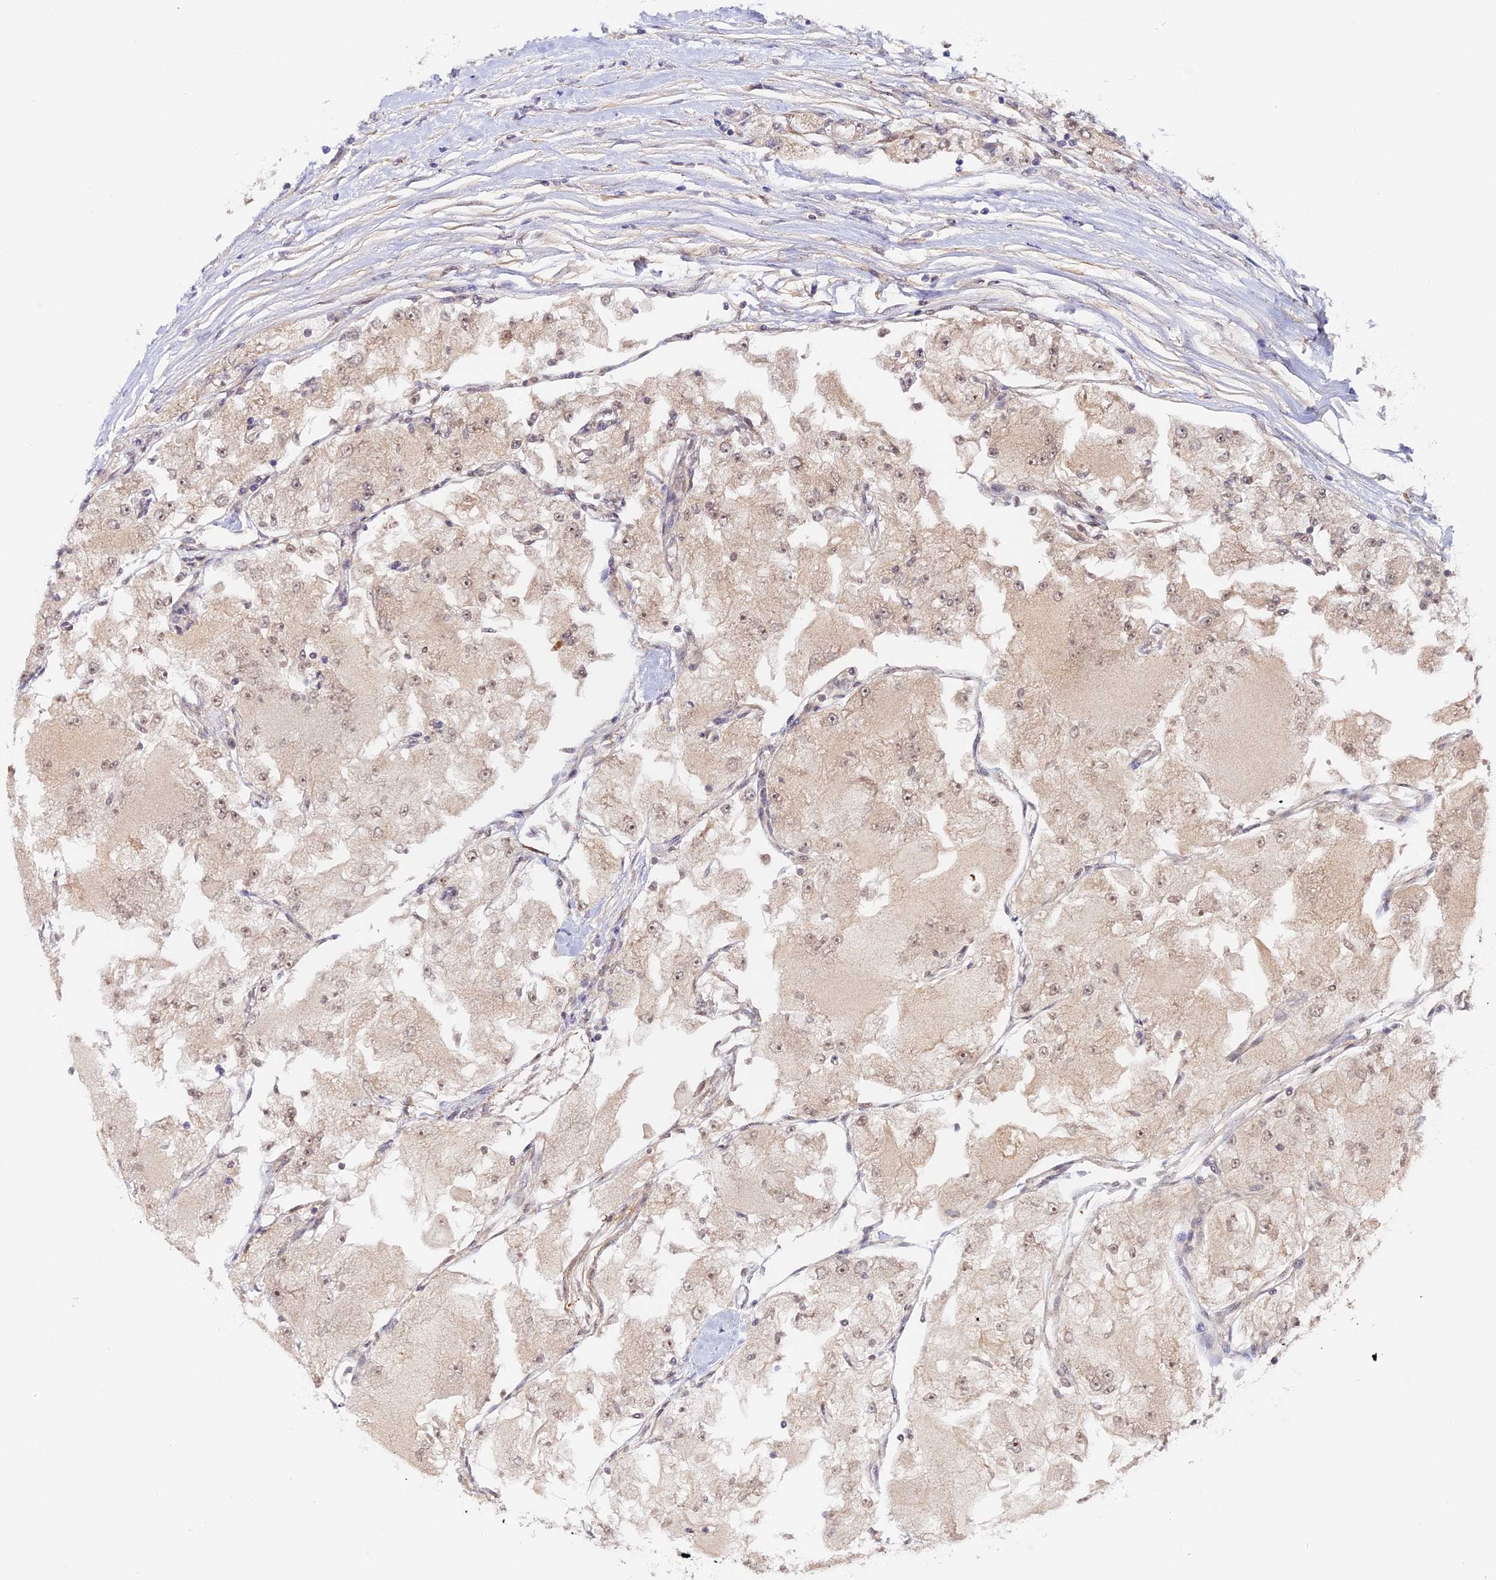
{"staining": {"intensity": "moderate", "quantity": "25%-75%", "location": "nuclear"}, "tissue": "renal cancer", "cell_type": "Tumor cells", "image_type": "cancer", "snomed": [{"axis": "morphology", "description": "Adenocarcinoma, NOS"}, {"axis": "topography", "description": "Kidney"}], "caption": "Renal cancer stained with a protein marker displays moderate staining in tumor cells.", "gene": "IMPACT", "patient": {"sex": "female", "age": 72}}